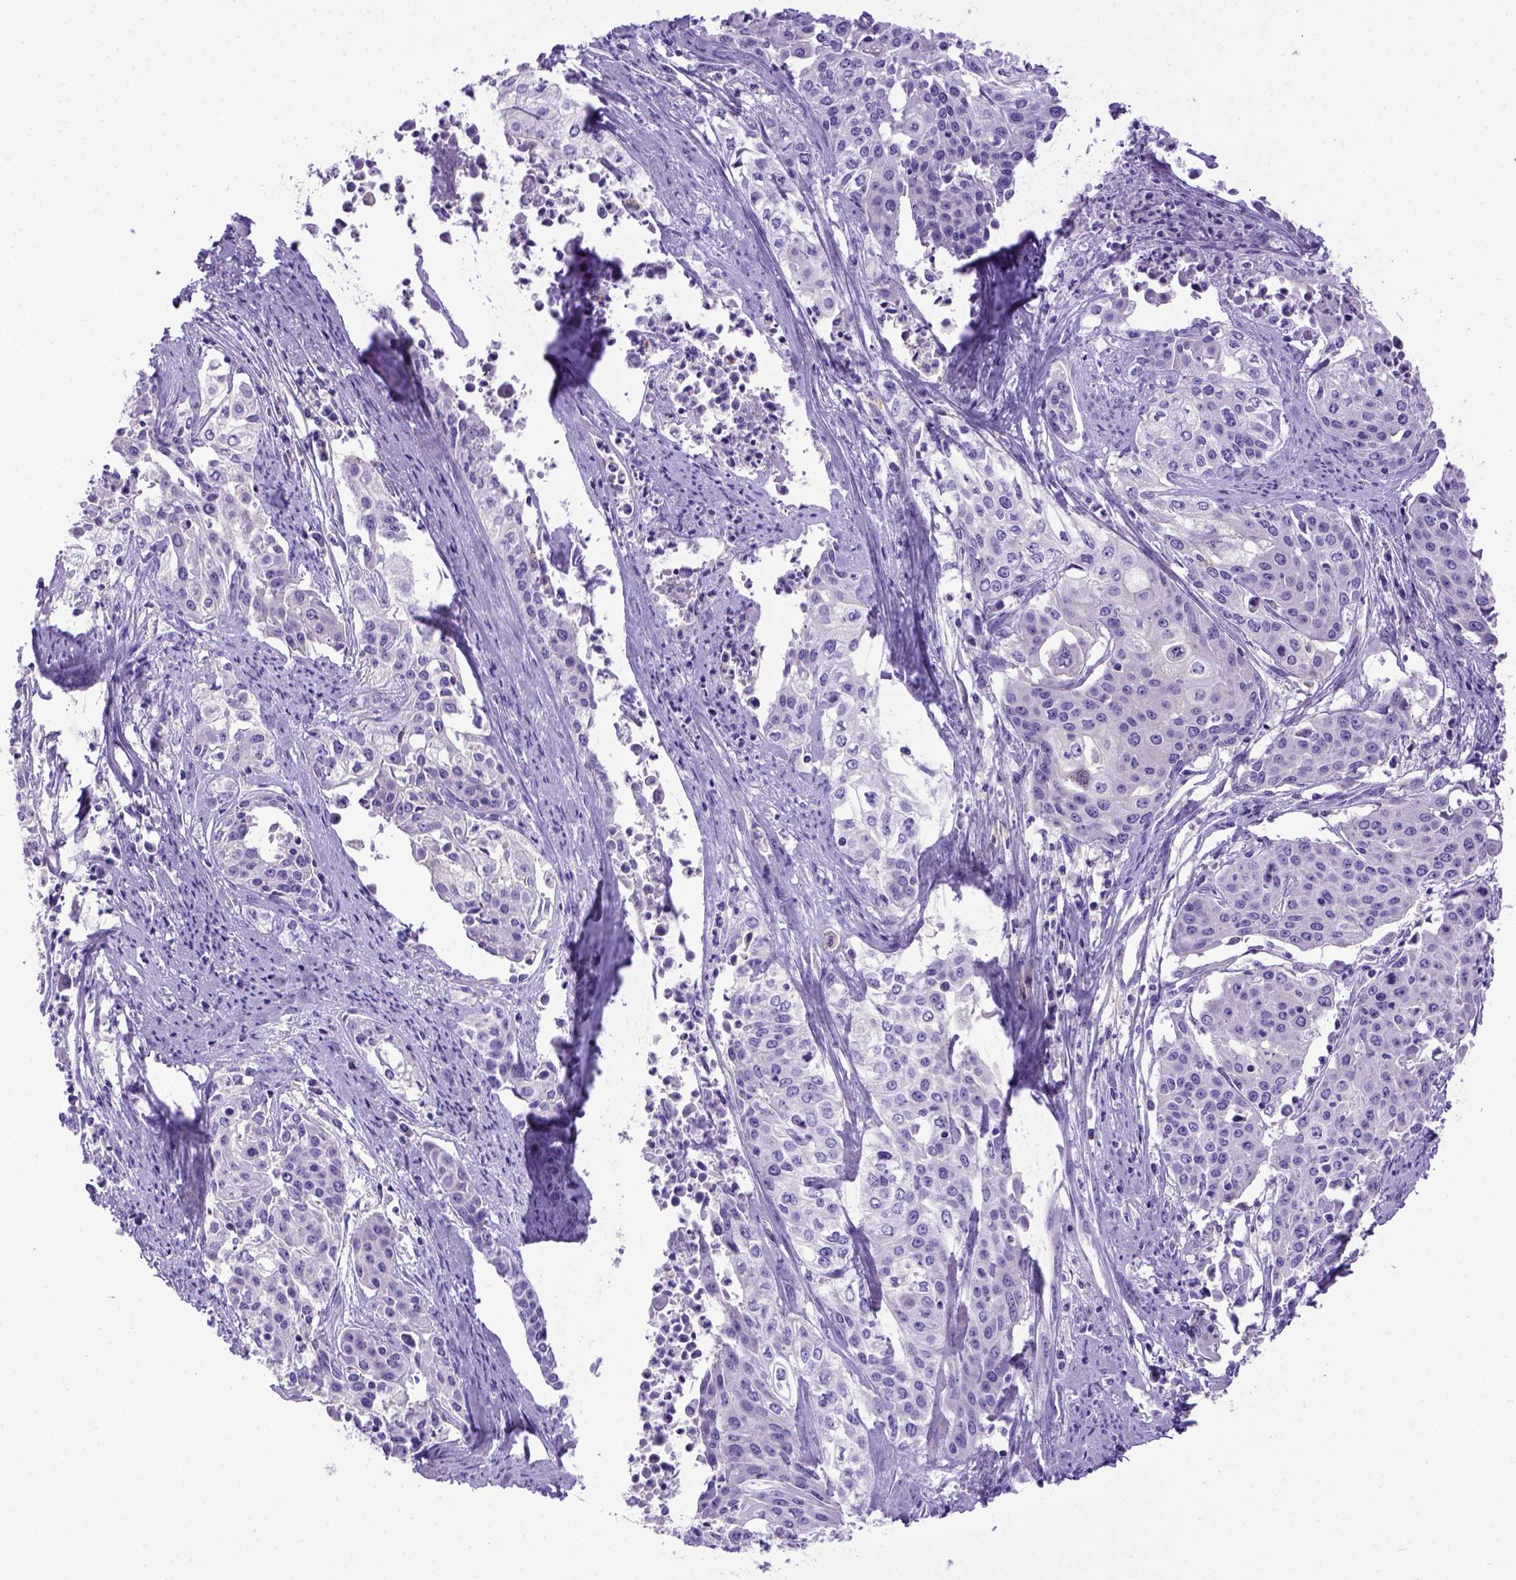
{"staining": {"intensity": "negative", "quantity": "none", "location": "none"}, "tissue": "cervical cancer", "cell_type": "Tumor cells", "image_type": "cancer", "snomed": [{"axis": "morphology", "description": "Squamous cell carcinoma, NOS"}, {"axis": "topography", "description": "Cervix"}], "caption": "Image shows no protein expression in tumor cells of cervical cancer tissue.", "gene": "ADAM12", "patient": {"sex": "female", "age": 39}}